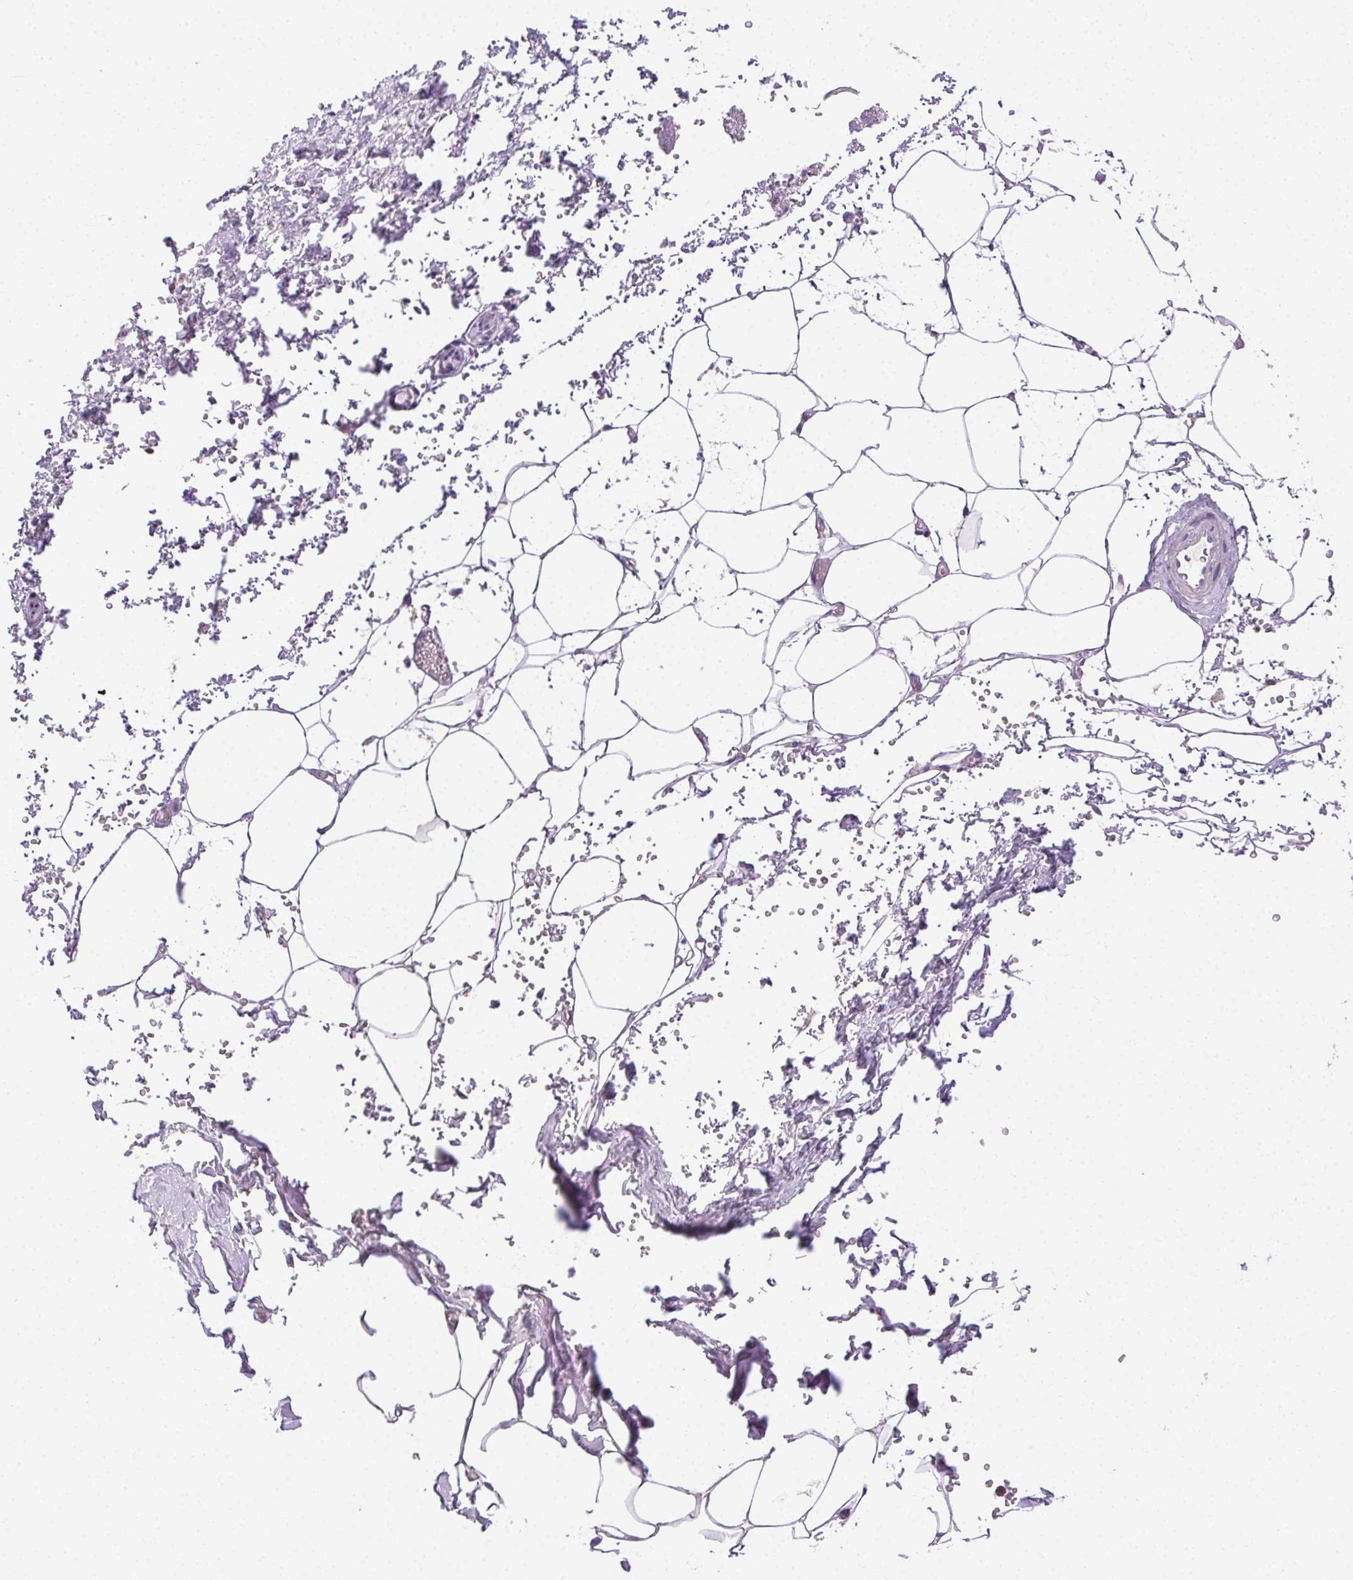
{"staining": {"intensity": "negative", "quantity": "none", "location": "none"}, "tissue": "adipose tissue", "cell_type": "Adipocytes", "image_type": "normal", "snomed": [{"axis": "morphology", "description": "Normal tissue, NOS"}, {"axis": "topography", "description": "Prostate"}, {"axis": "topography", "description": "Peripheral nerve tissue"}], "caption": "Micrograph shows no protein staining in adipocytes of normal adipose tissue.", "gene": "SYCE2", "patient": {"sex": "male", "age": 55}}